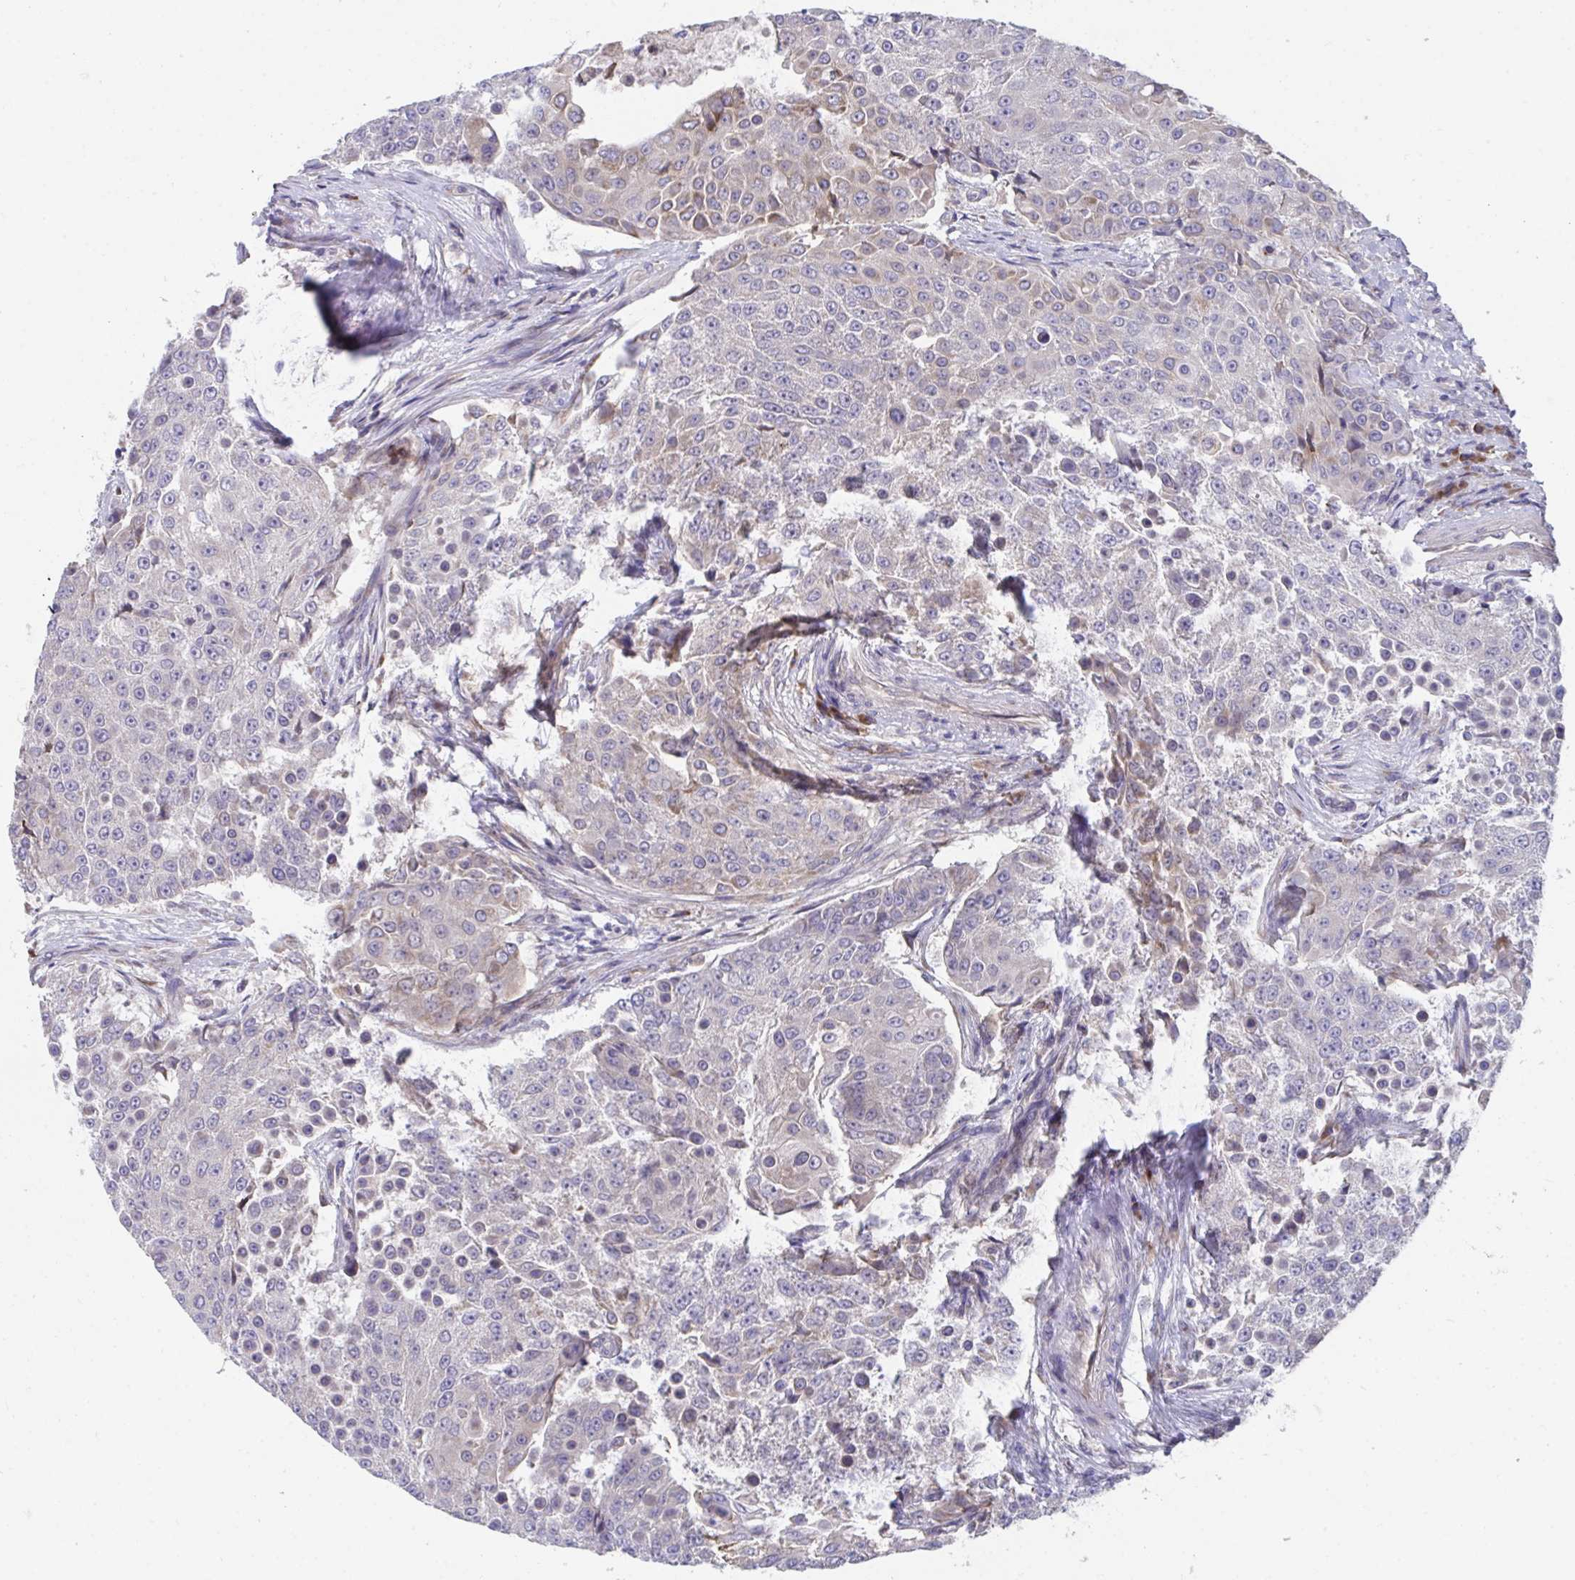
{"staining": {"intensity": "moderate", "quantity": "<25%", "location": "cytoplasmic/membranous"}, "tissue": "urothelial cancer", "cell_type": "Tumor cells", "image_type": "cancer", "snomed": [{"axis": "morphology", "description": "Urothelial carcinoma, High grade"}, {"axis": "topography", "description": "Urinary bladder"}], "caption": "A photomicrograph of human urothelial carcinoma (high-grade) stained for a protein reveals moderate cytoplasmic/membranous brown staining in tumor cells.", "gene": "SUSD4", "patient": {"sex": "female", "age": 63}}